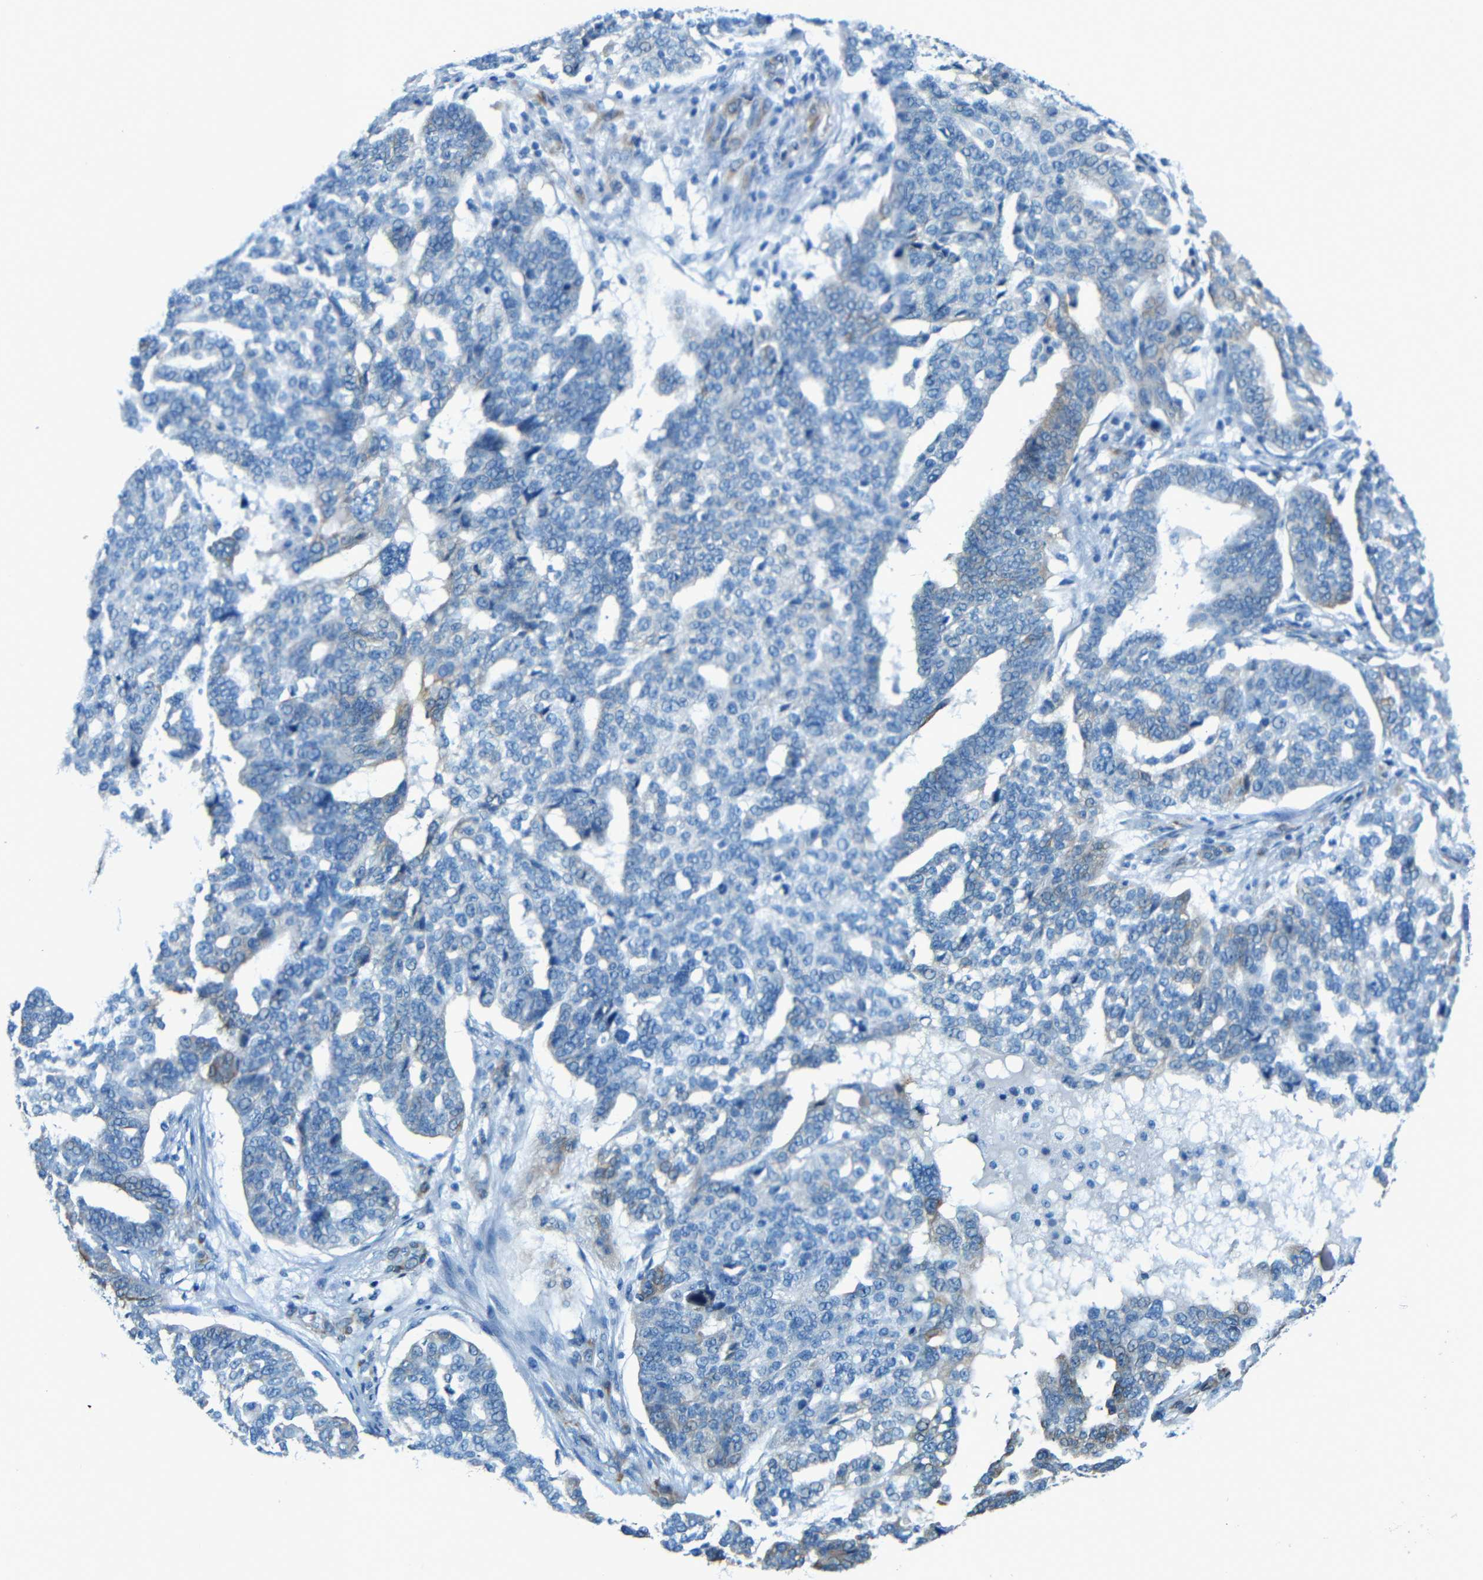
{"staining": {"intensity": "negative", "quantity": "none", "location": "none"}, "tissue": "ovarian cancer", "cell_type": "Tumor cells", "image_type": "cancer", "snomed": [{"axis": "morphology", "description": "Cystadenocarcinoma, serous, NOS"}, {"axis": "topography", "description": "Ovary"}], "caption": "There is no significant expression in tumor cells of serous cystadenocarcinoma (ovarian).", "gene": "MAP2", "patient": {"sex": "female", "age": 59}}